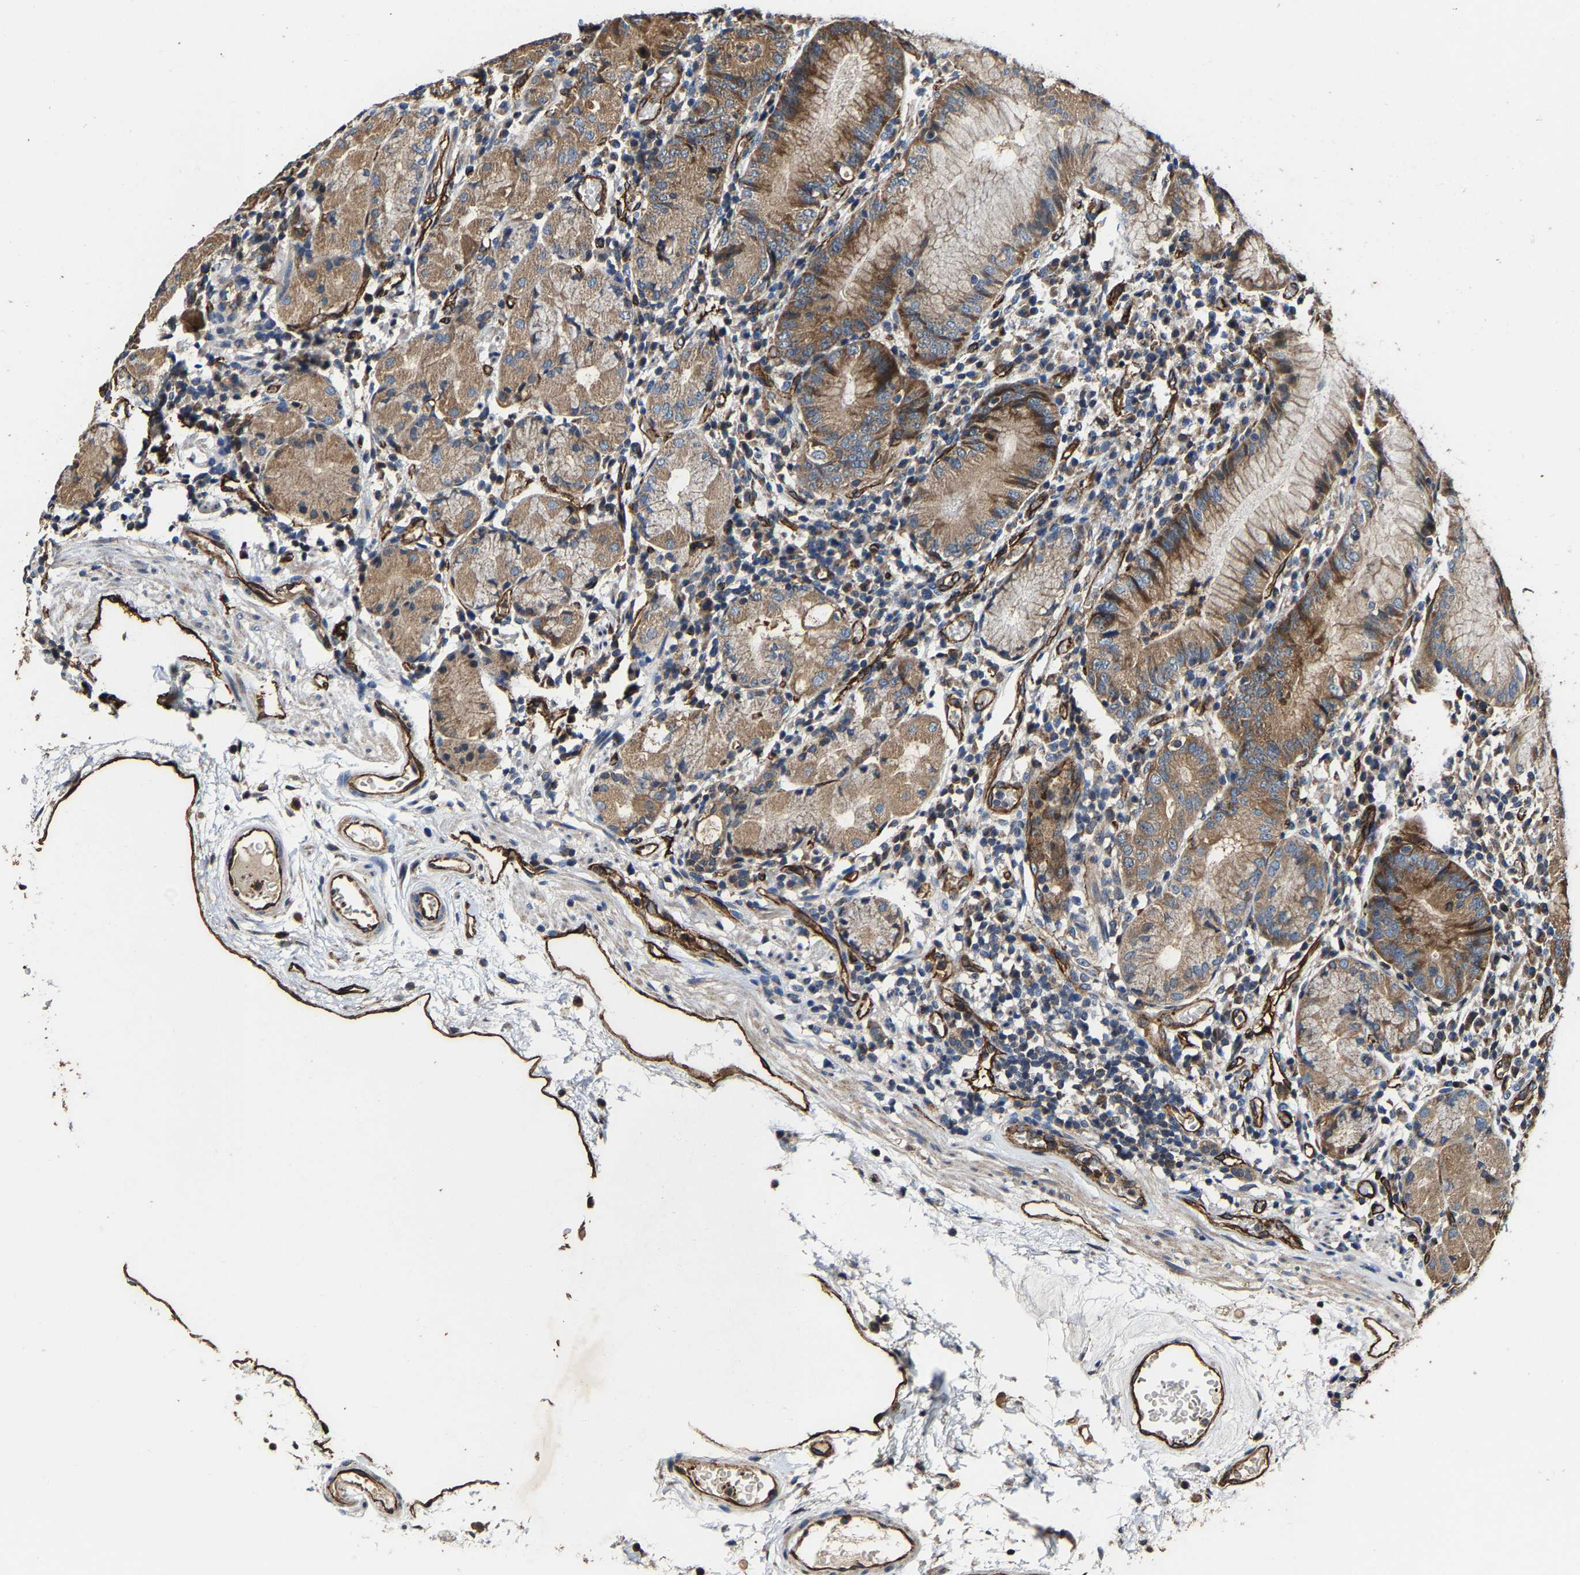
{"staining": {"intensity": "moderate", "quantity": ">75%", "location": "cytoplasmic/membranous"}, "tissue": "stomach", "cell_type": "Glandular cells", "image_type": "normal", "snomed": [{"axis": "morphology", "description": "Normal tissue, NOS"}, {"axis": "topography", "description": "Stomach"}, {"axis": "topography", "description": "Stomach, lower"}], "caption": "Glandular cells demonstrate medium levels of moderate cytoplasmic/membranous positivity in about >75% of cells in normal stomach. The staining was performed using DAB, with brown indicating positive protein expression. Nuclei are stained blue with hematoxylin.", "gene": "GFRA3", "patient": {"sex": "female", "age": 75}}